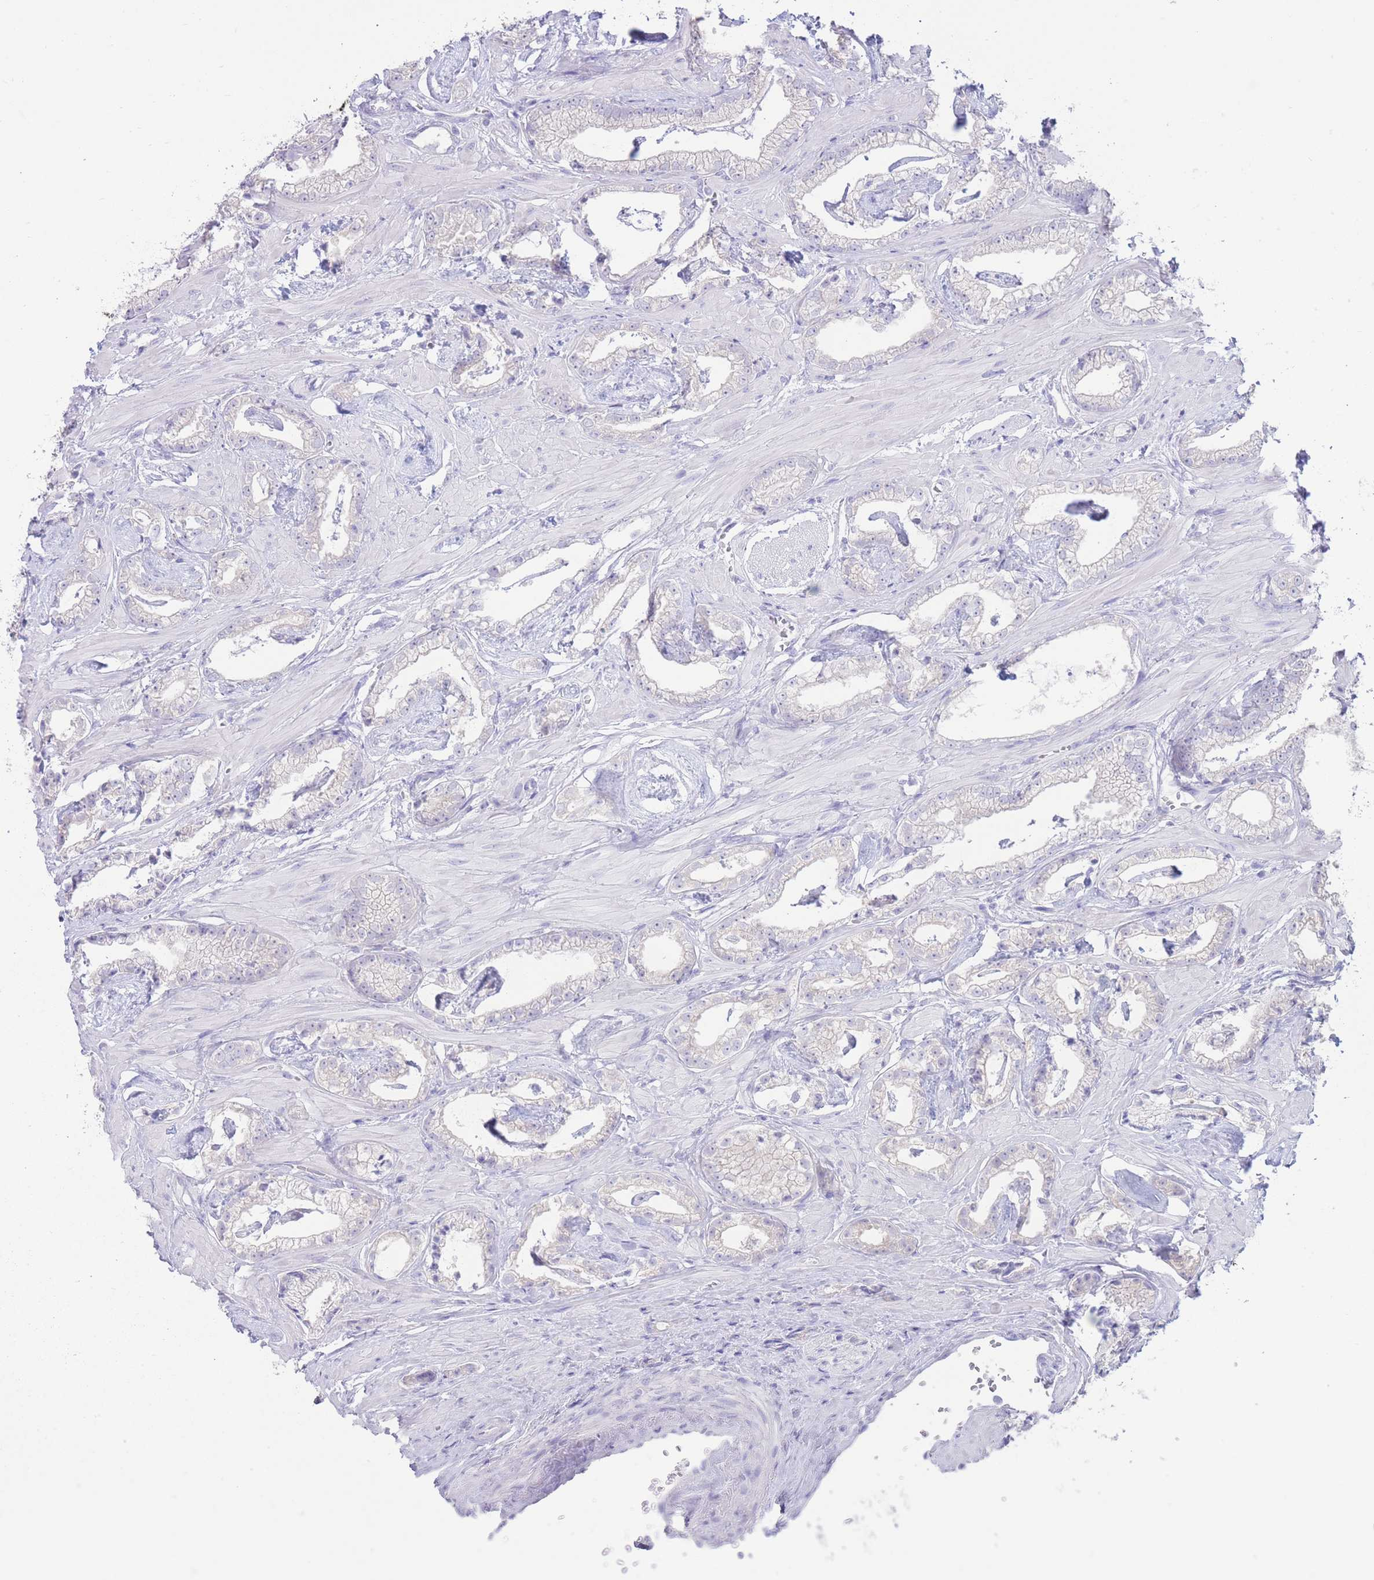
{"staining": {"intensity": "negative", "quantity": "none", "location": "none"}, "tissue": "prostate cancer", "cell_type": "Tumor cells", "image_type": "cancer", "snomed": [{"axis": "morphology", "description": "Adenocarcinoma, Low grade"}, {"axis": "topography", "description": "Prostate"}], "caption": "Immunohistochemistry of human prostate cancer shows no expression in tumor cells. The staining is performed using DAB (3,3'-diaminobenzidine) brown chromogen with nuclei counter-stained in using hematoxylin.", "gene": "FAH", "patient": {"sex": "male", "age": 60}}